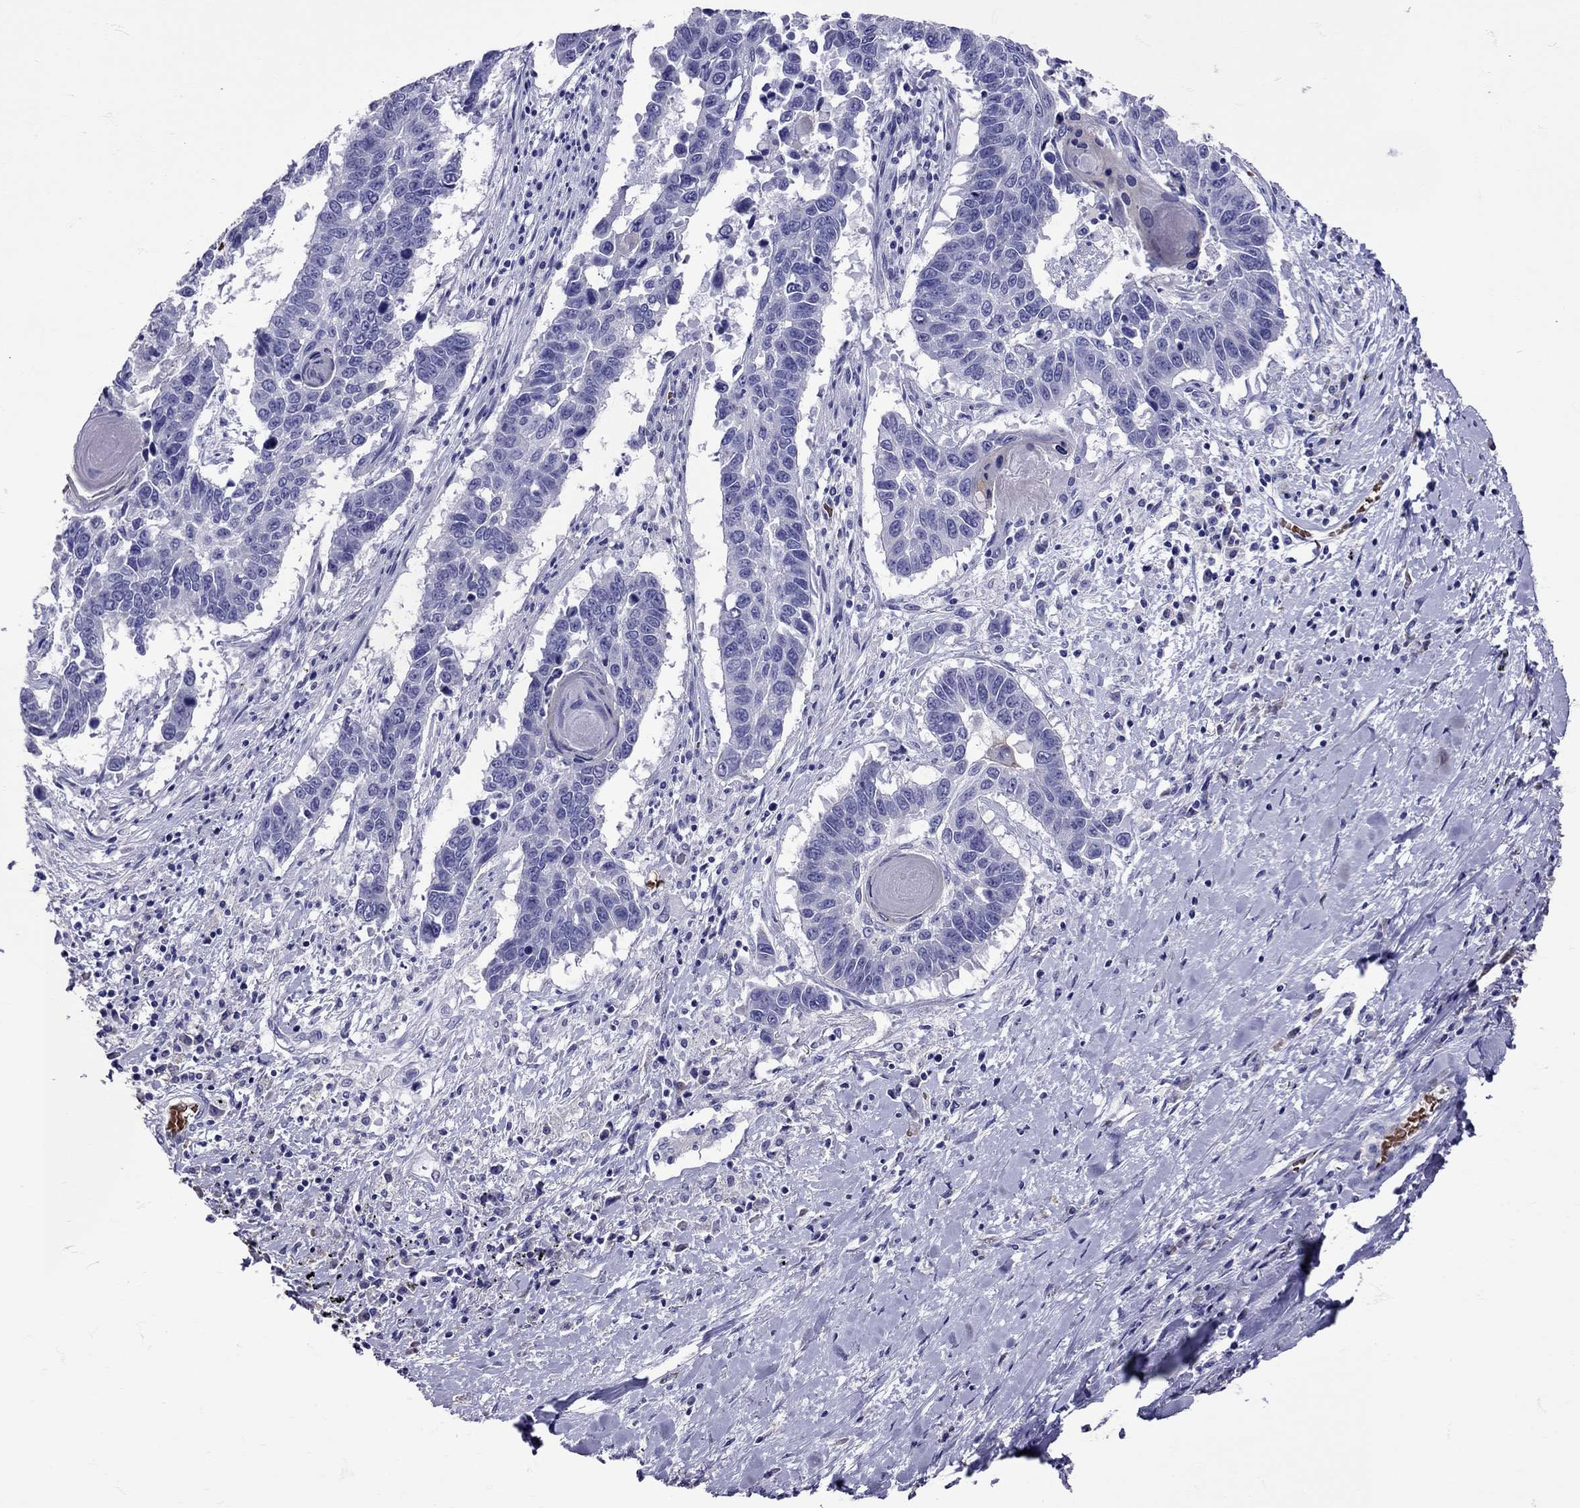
{"staining": {"intensity": "negative", "quantity": "none", "location": "none"}, "tissue": "lung cancer", "cell_type": "Tumor cells", "image_type": "cancer", "snomed": [{"axis": "morphology", "description": "Squamous cell carcinoma, NOS"}, {"axis": "topography", "description": "Lung"}], "caption": "IHC image of neoplastic tissue: human lung squamous cell carcinoma stained with DAB demonstrates no significant protein expression in tumor cells.", "gene": "TBR1", "patient": {"sex": "male", "age": 73}}